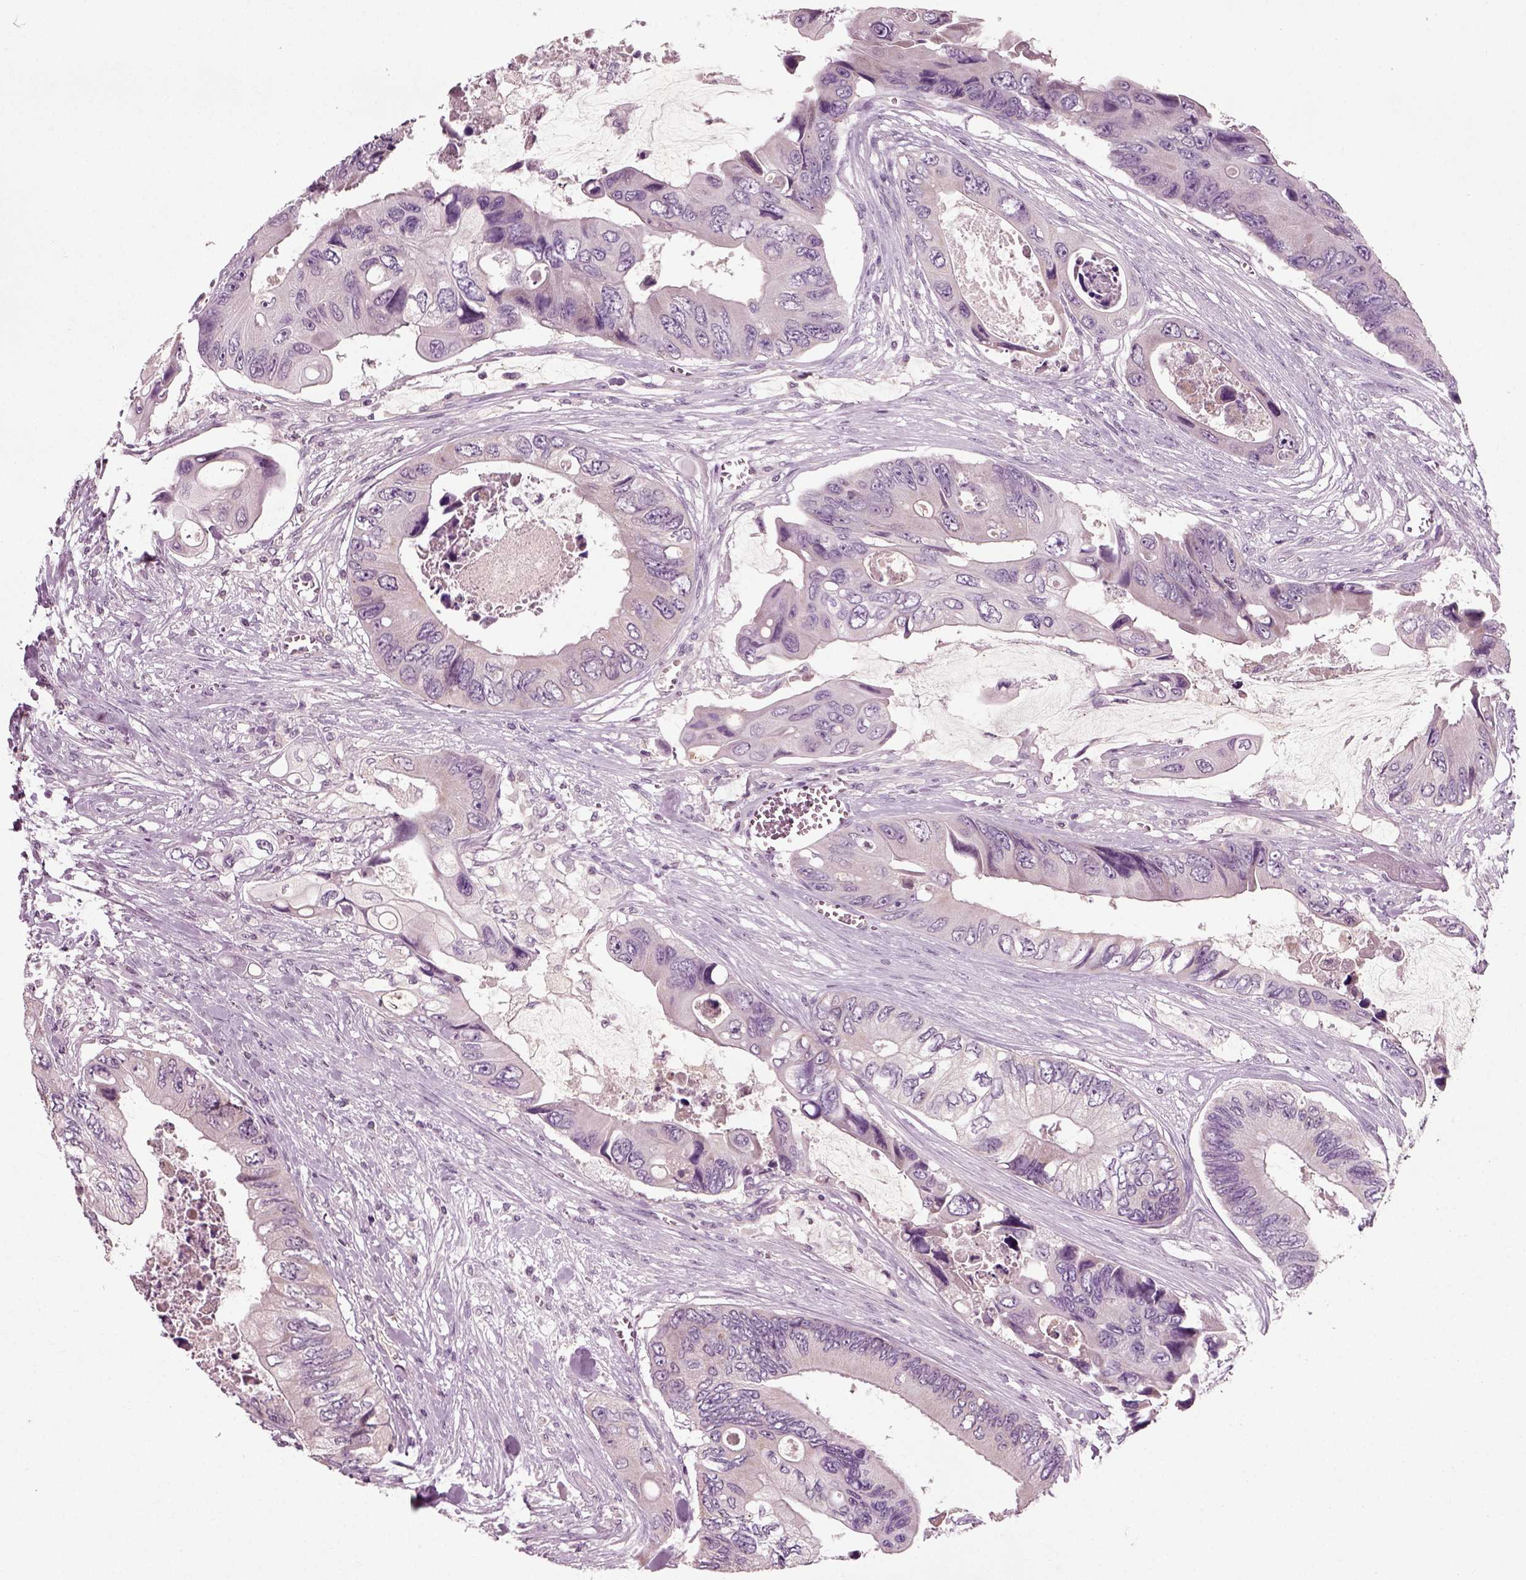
{"staining": {"intensity": "negative", "quantity": "none", "location": "none"}, "tissue": "colorectal cancer", "cell_type": "Tumor cells", "image_type": "cancer", "snomed": [{"axis": "morphology", "description": "Adenocarcinoma, NOS"}, {"axis": "topography", "description": "Rectum"}], "caption": "DAB immunohistochemical staining of human colorectal cancer (adenocarcinoma) displays no significant staining in tumor cells.", "gene": "RND2", "patient": {"sex": "male", "age": 63}}